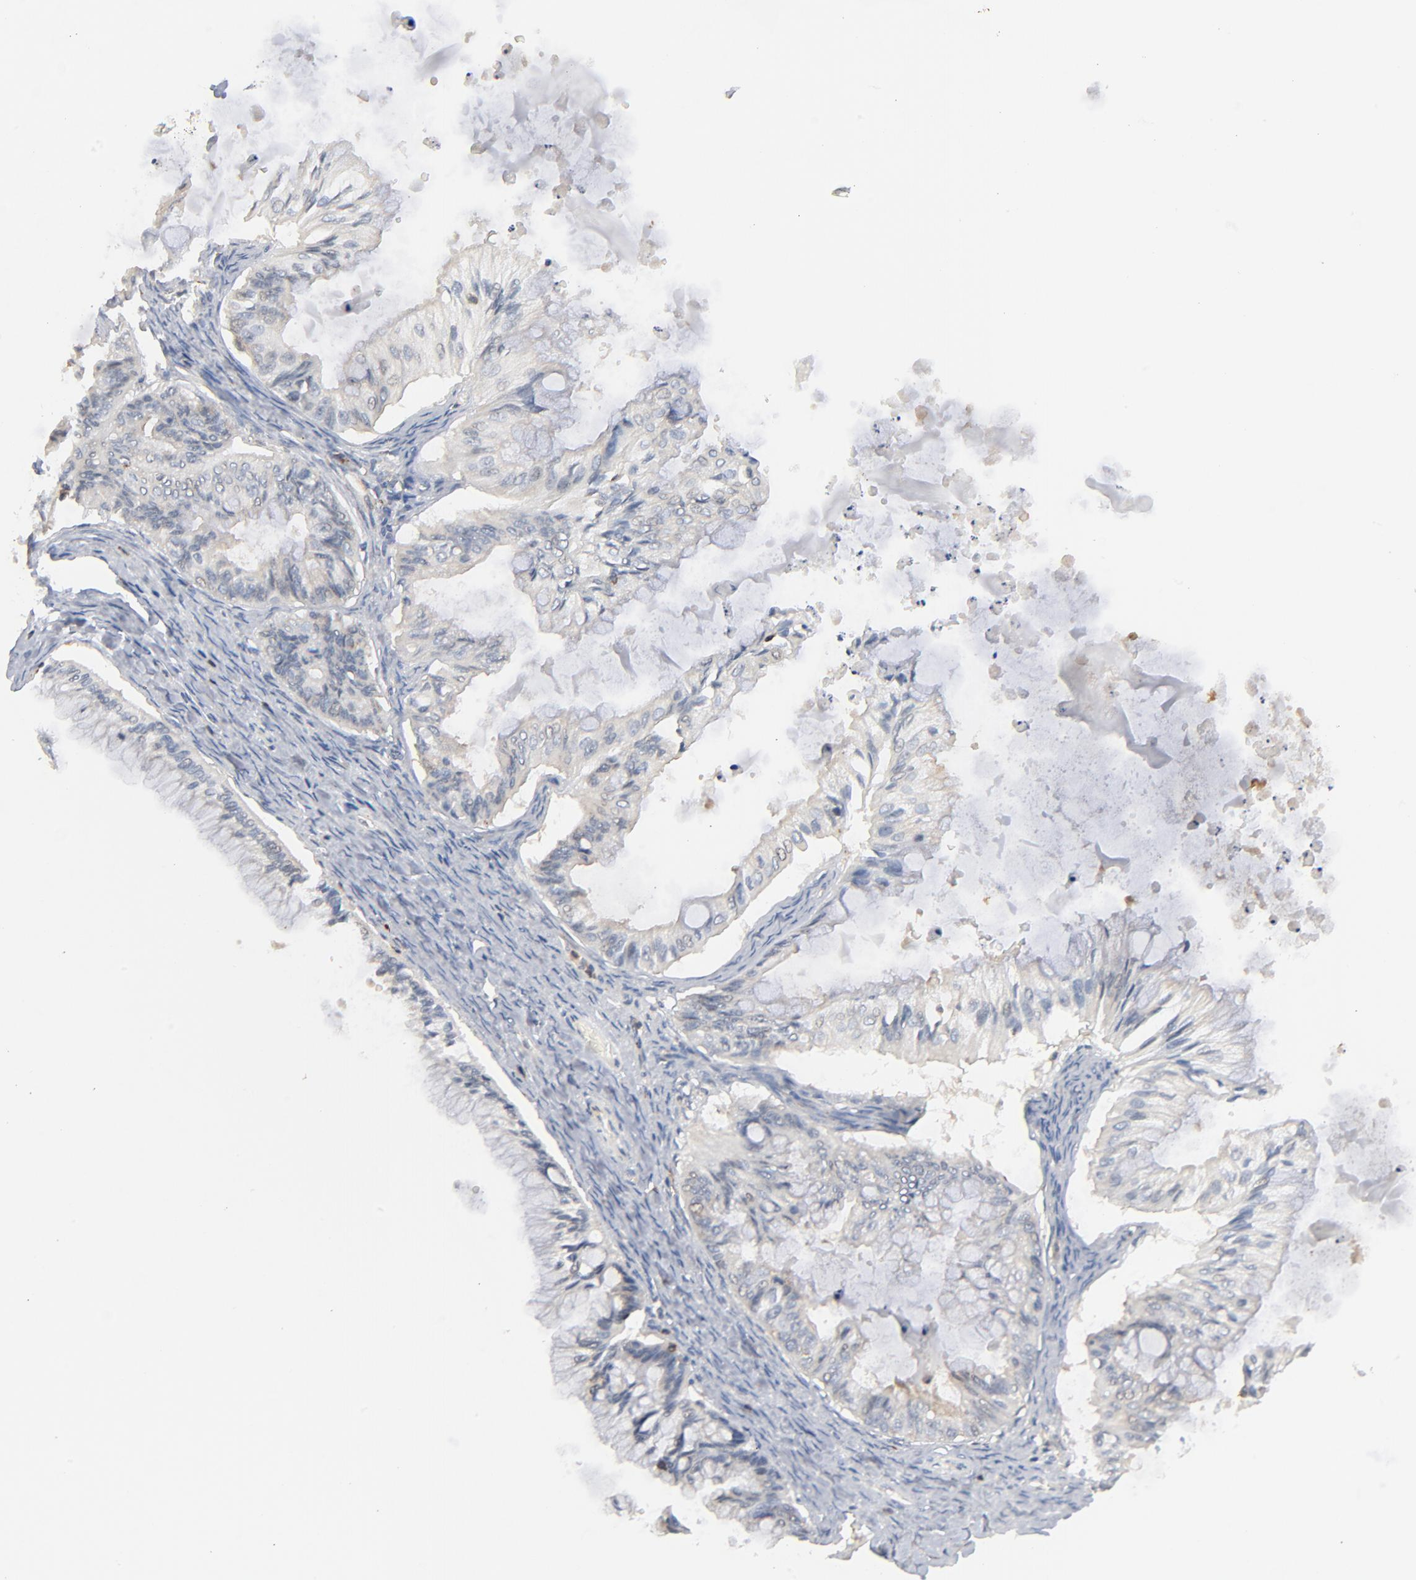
{"staining": {"intensity": "negative", "quantity": "none", "location": "none"}, "tissue": "ovarian cancer", "cell_type": "Tumor cells", "image_type": "cancer", "snomed": [{"axis": "morphology", "description": "Cystadenocarcinoma, mucinous, NOS"}, {"axis": "topography", "description": "Ovary"}], "caption": "An IHC photomicrograph of ovarian cancer (mucinous cystadenocarcinoma) is shown. There is no staining in tumor cells of ovarian cancer (mucinous cystadenocarcinoma).", "gene": "SH3KBP1", "patient": {"sex": "female", "age": 57}}